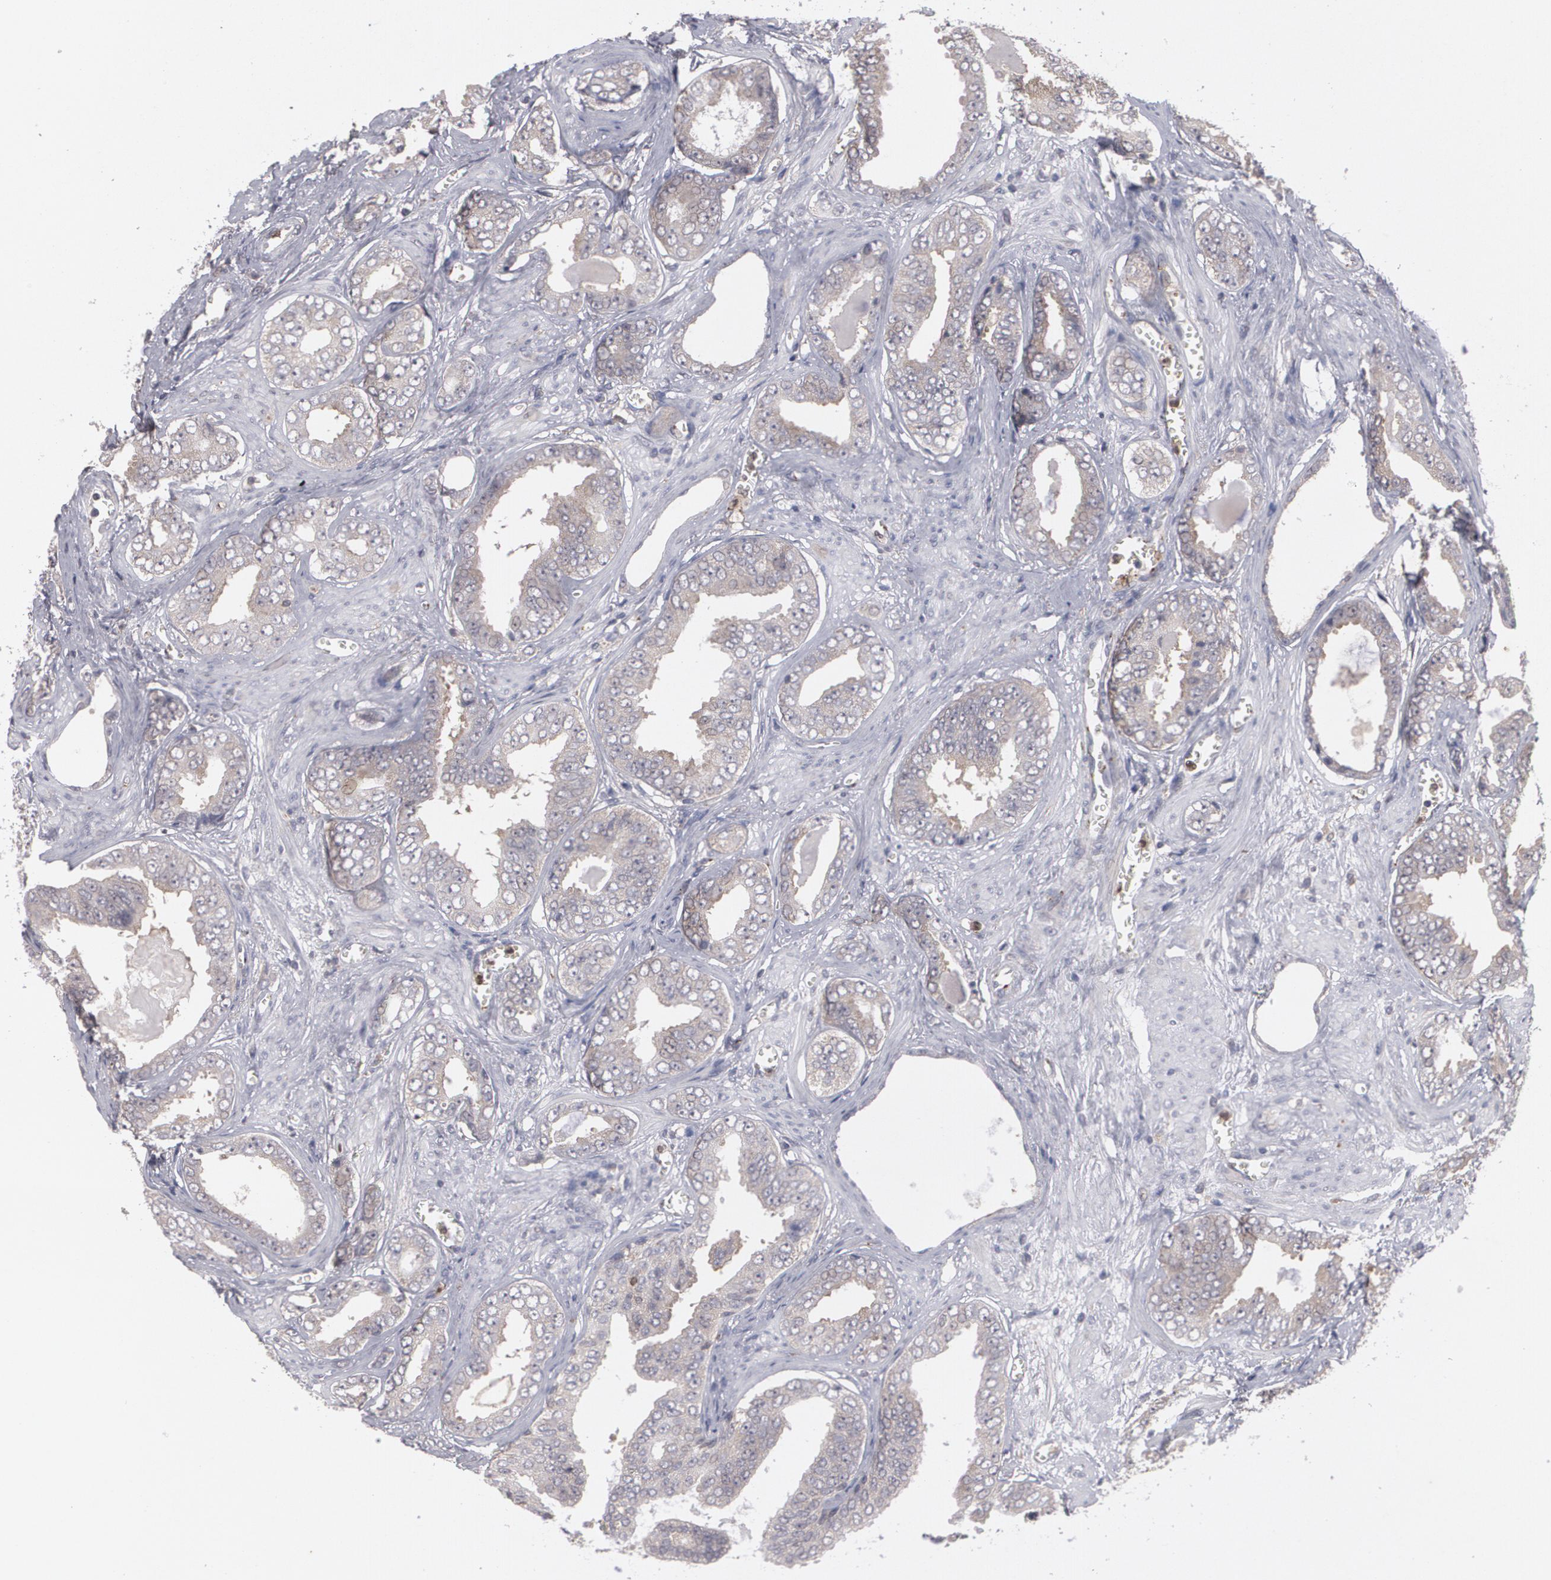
{"staining": {"intensity": "weak", "quantity": ">75%", "location": "cytoplasmic/membranous"}, "tissue": "prostate cancer", "cell_type": "Tumor cells", "image_type": "cancer", "snomed": [{"axis": "morphology", "description": "Adenocarcinoma, Medium grade"}, {"axis": "topography", "description": "Prostate"}], "caption": "A photomicrograph of human prostate medium-grade adenocarcinoma stained for a protein displays weak cytoplasmic/membranous brown staining in tumor cells.", "gene": "HTT", "patient": {"sex": "male", "age": 79}}